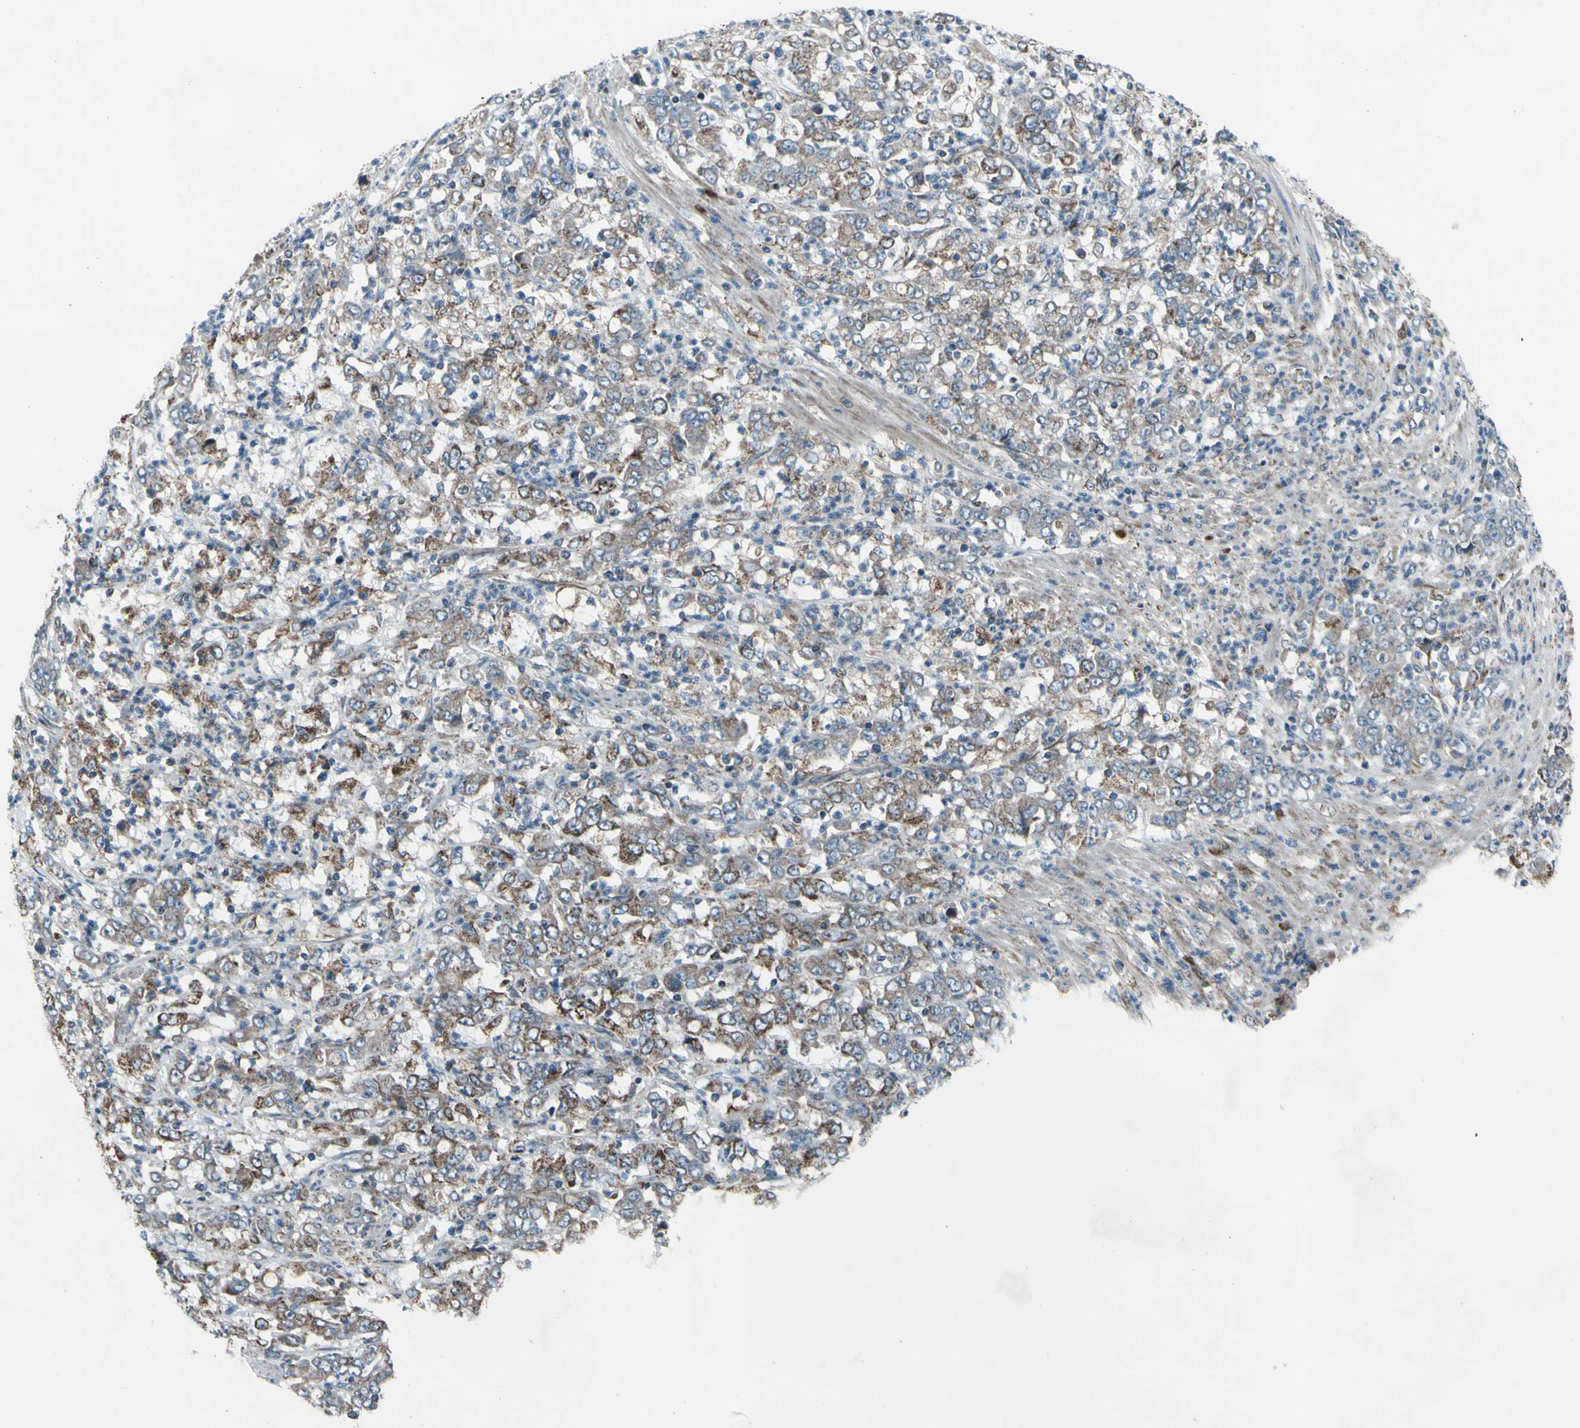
{"staining": {"intensity": "moderate", "quantity": "<25%", "location": "cytoplasmic/membranous"}, "tissue": "stomach cancer", "cell_type": "Tumor cells", "image_type": "cancer", "snomed": [{"axis": "morphology", "description": "Adenocarcinoma, NOS"}, {"axis": "topography", "description": "Stomach, lower"}], "caption": "Immunohistochemistry staining of stomach adenocarcinoma, which demonstrates low levels of moderate cytoplasmic/membranous positivity in approximately <25% of tumor cells indicating moderate cytoplasmic/membranous protein expression. The staining was performed using DAB (3,3'-diaminobenzidine) (brown) for protein detection and nuclei were counterstained in hematoxylin (blue).", "gene": "EMC7", "patient": {"sex": "female", "age": 71}}